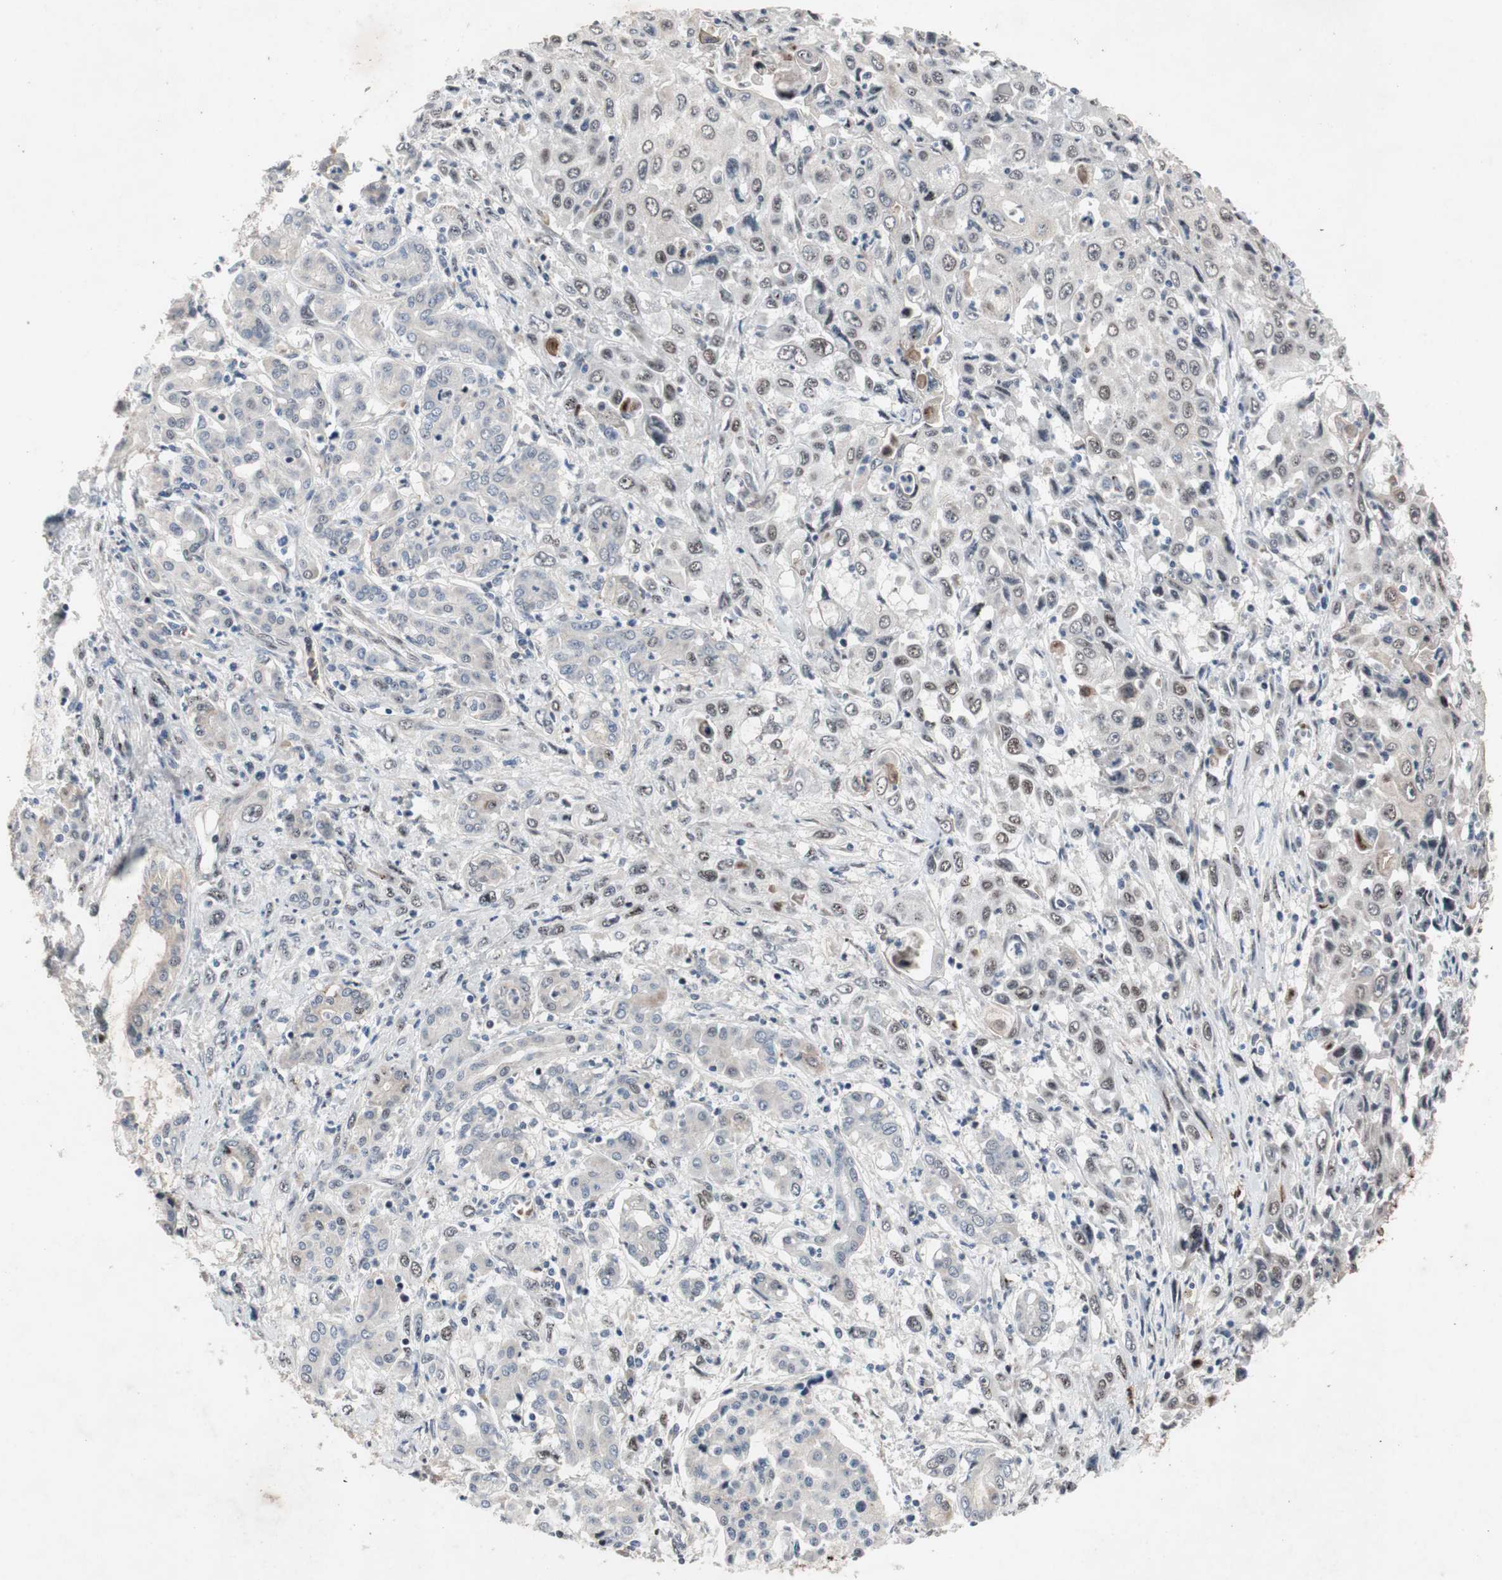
{"staining": {"intensity": "moderate", "quantity": "<25%", "location": "nuclear"}, "tissue": "pancreatic cancer", "cell_type": "Tumor cells", "image_type": "cancer", "snomed": [{"axis": "morphology", "description": "Adenocarcinoma, NOS"}, {"axis": "topography", "description": "Pancreas"}], "caption": "Pancreatic cancer (adenocarcinoma) was stained to show a protein in brown. There is low levels of moderate nuclear positivity in about <25% of tumor cells.", "gene": "SOX7", "patient": {"sex": "male", "age": 70}}